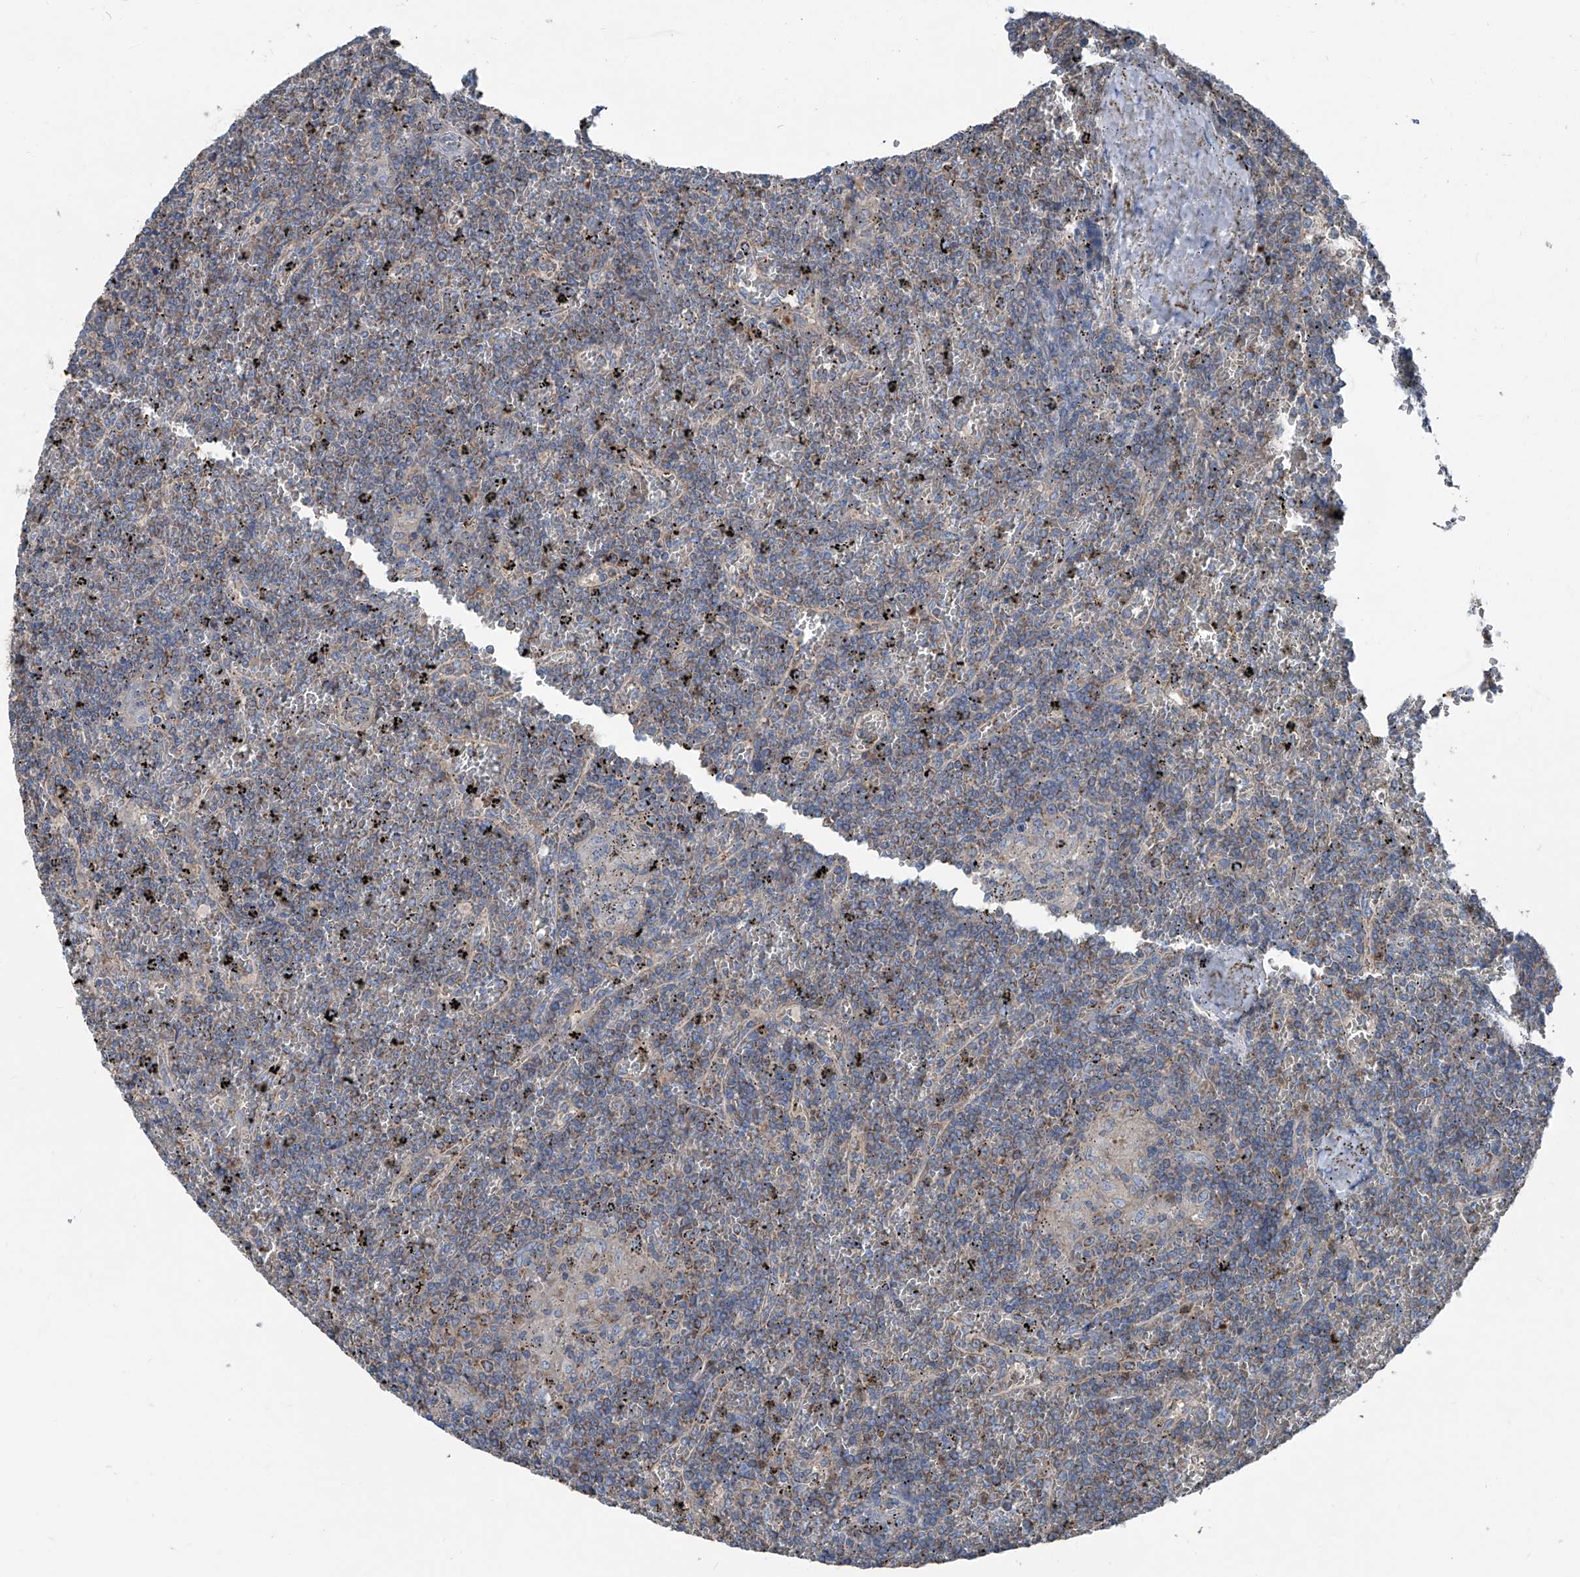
{"staining": {"intensity": "weak", "quantity": "25%-75%", "location": "cytoplasmic/membranous"}, "tissue": "lymphoma", "cell_type": "Tumor cells", "image_type": "cancer", "snomed": [{"axis": "morphology", "description": "Malignant lymphoma, non-Hodgkin's type, Low grade"}, {"axis": "topography", "description": "Spleen"}], "caption": "Immunohistochemical staining of low-grade malignant lymphoma, non-Hodgkin's type demonstrates low levels of weak cytoplasmic/membranous staining in approximately 25%-75% of tumor cells. The protein is shown in brown color, while the nuclei are stained blue.", "gene": "GPAT3", "patient": {"sex": "female", "age": 19}}